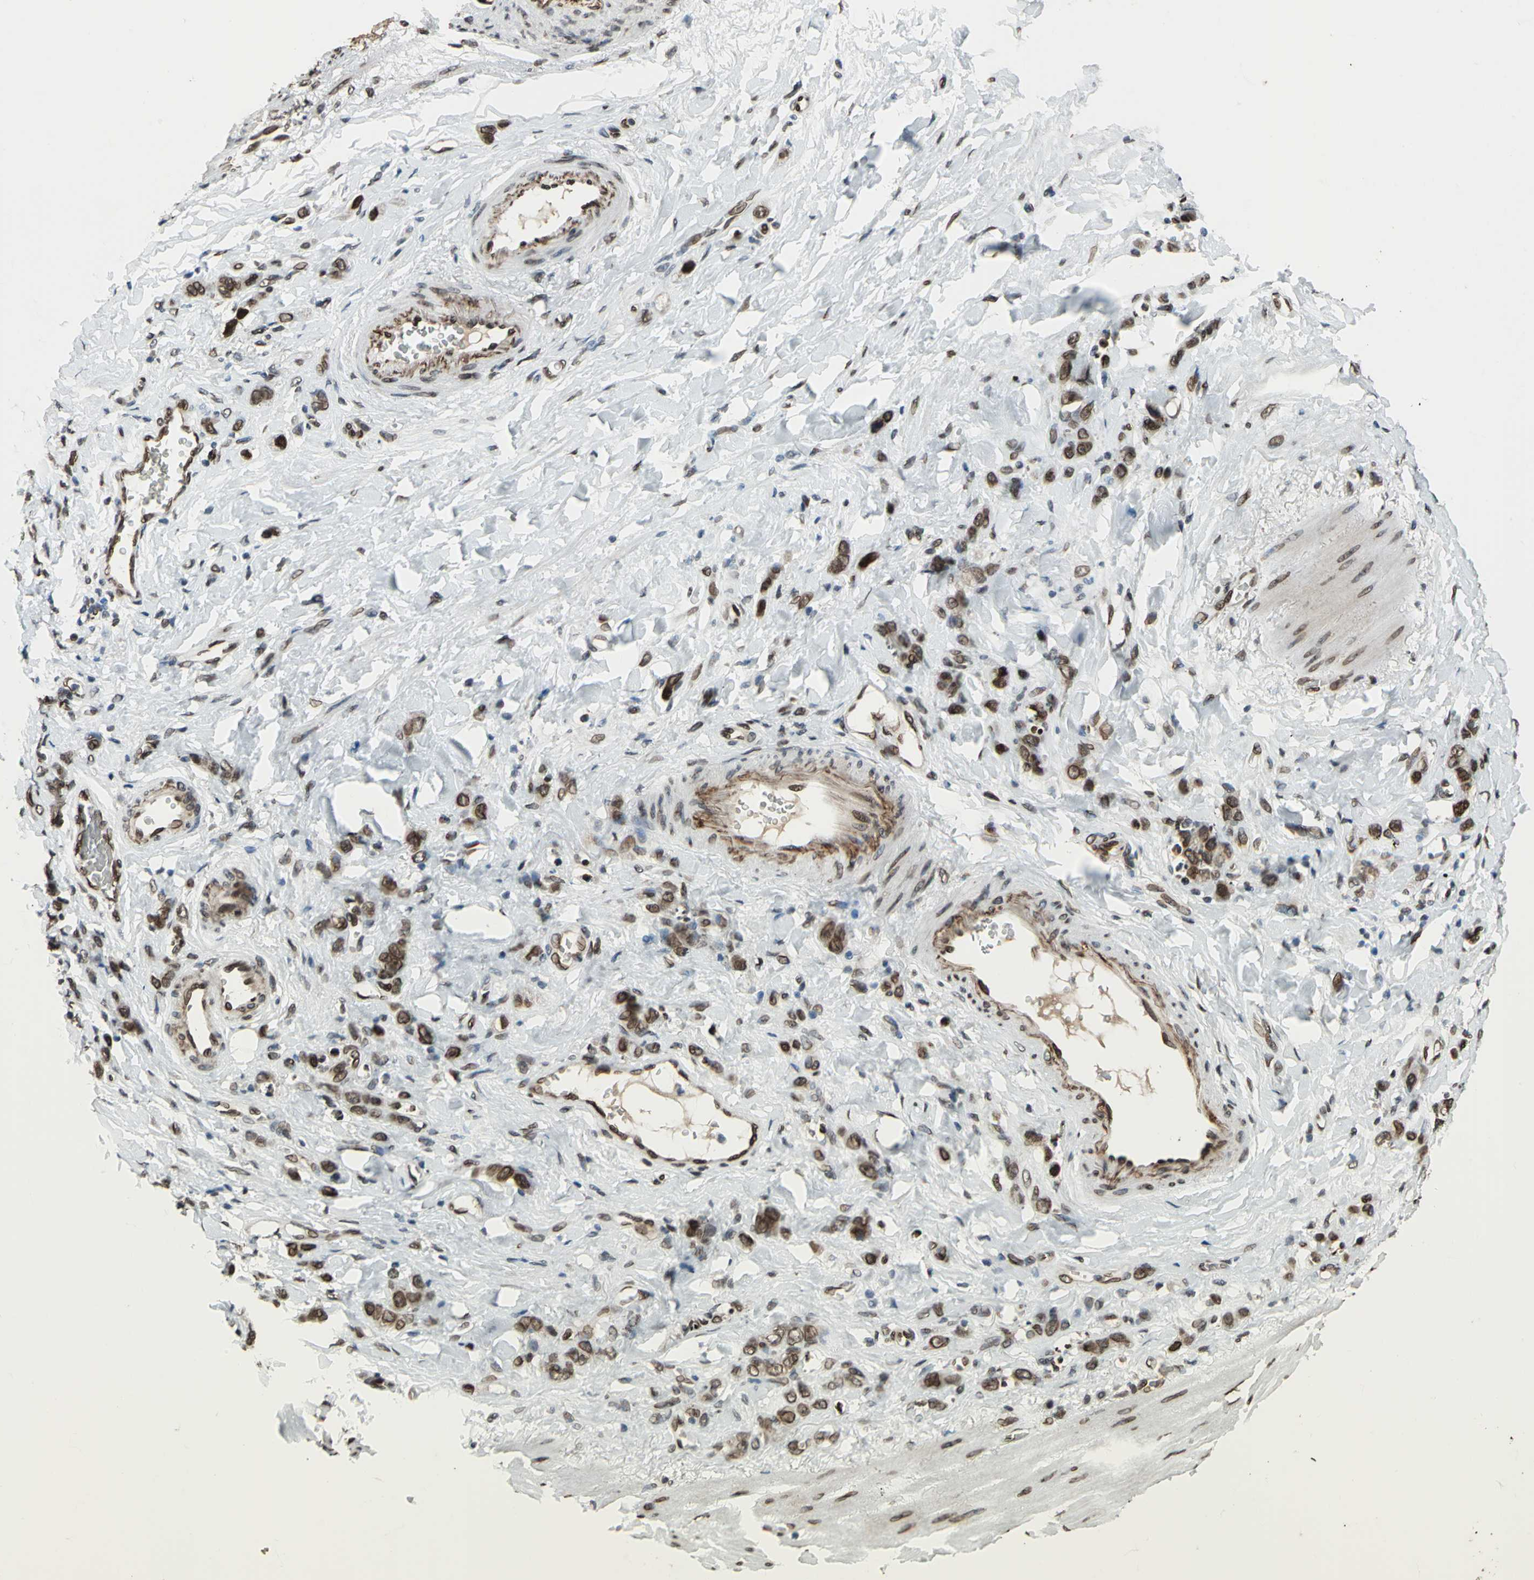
{"staining": {"intensity": "strong", "quantity": ">75%", "location": "cytoplasmic/membranous,nuclear"}, "tissue": "stomach cancer", "cell_type": "Tumor cells", "image_type": "cancer", "snomed": [{"axis": "morphology", "description": "Normal tissue, NOS"}, {"axis": "morphology", "description": "Adenocarcinoma, NOS"}, {"axis": "topography", "description": "Stomach"}], "caption": "Stomach cancer (adenocarcinoma) tissue reveals strong cytoplasmic/membranous and nuclear staining in about >75% of tumor cells The protein of interest is shown in brown color, while the nuclei are stained blue.", "gene": "ISY1", "patient": {"sex": "male", "age": 82}}